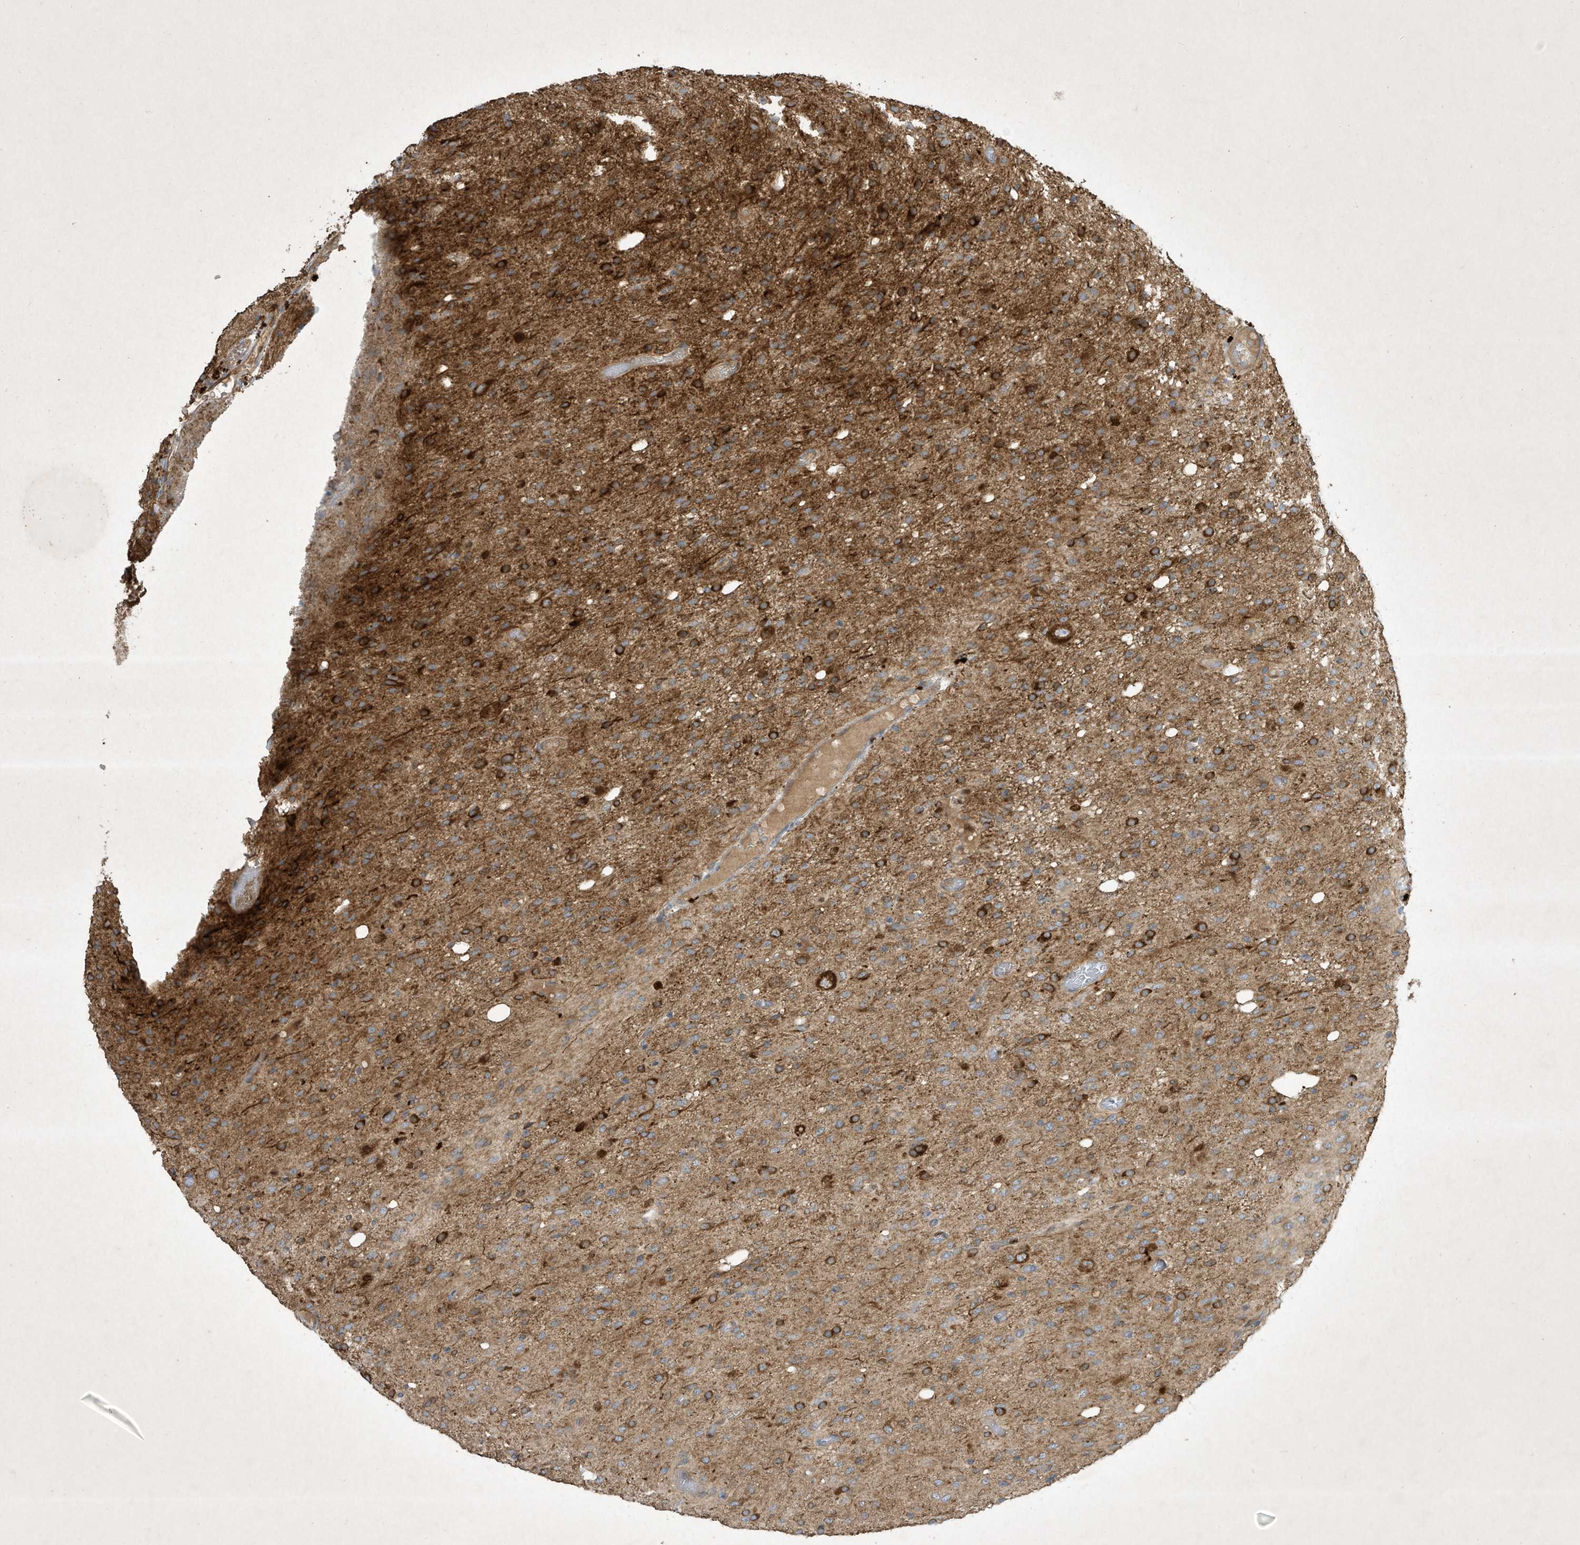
{"staining": {"intensity": "moderate", "quantity": "25%-75%", "location": "cytoplasmic/membranous"}, "tissue": "glioma", "cell_type": "Tumor cells", "image_type": "cancer", "snomed": [{"axis": "morphology", "description": "Glioma, malignant, High grade"}, {"axis": "topography", "description": "Brain"}], "caption": "Immunohistochemistry staining of glioma, which reveals medium levels of moderate cytoplasmic/membranous positivity in approximately 25%-75% of tumor cells indicating moderate cytoplasmic/membranous protein staining. The staining was performed using DAB (brown) for protein detection and nuclei were counterstained in hematoxylin (blue).", "gene": "SYNJ2", "patient": {"sex": "female", "age": 59}}